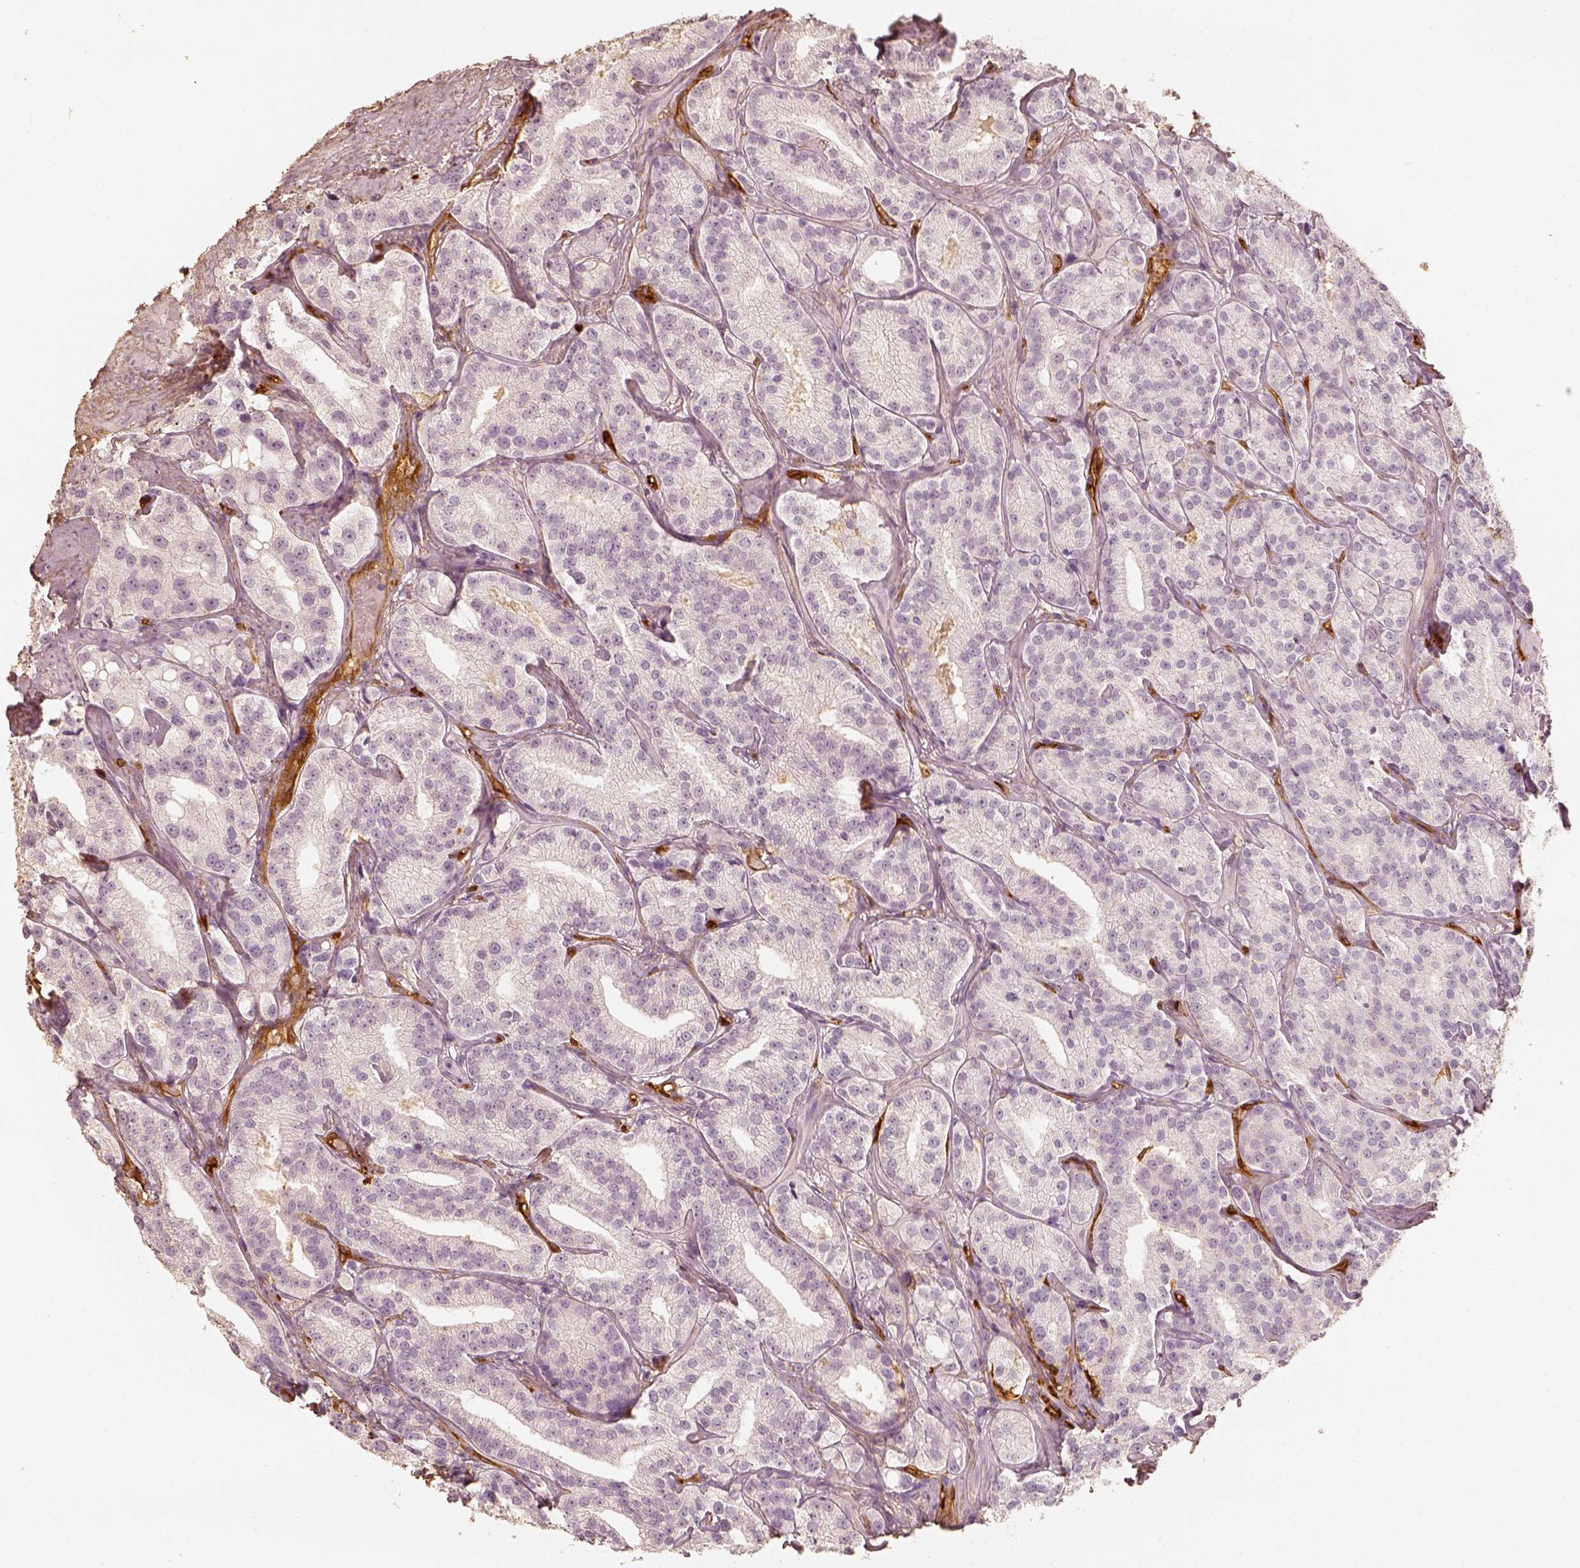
{"staining": {"intensity": "negative", "quantity": "none", "location": "none"}, "tissue": "prostate cancer", "cell_type": "Tumor cells", "image_type": "cancer", "snomed": [{"axis": "morphology", "description": "Adenocarcinoma, High grade"}, {"axis": "topography", "description": "Prostate"}], "caption": "Tumor cells are negative for protein expression in human prostate adenocarcinoma (high-grade).", "gene": "FSCN1", "patient": {"sex": "male", "age": 75}}